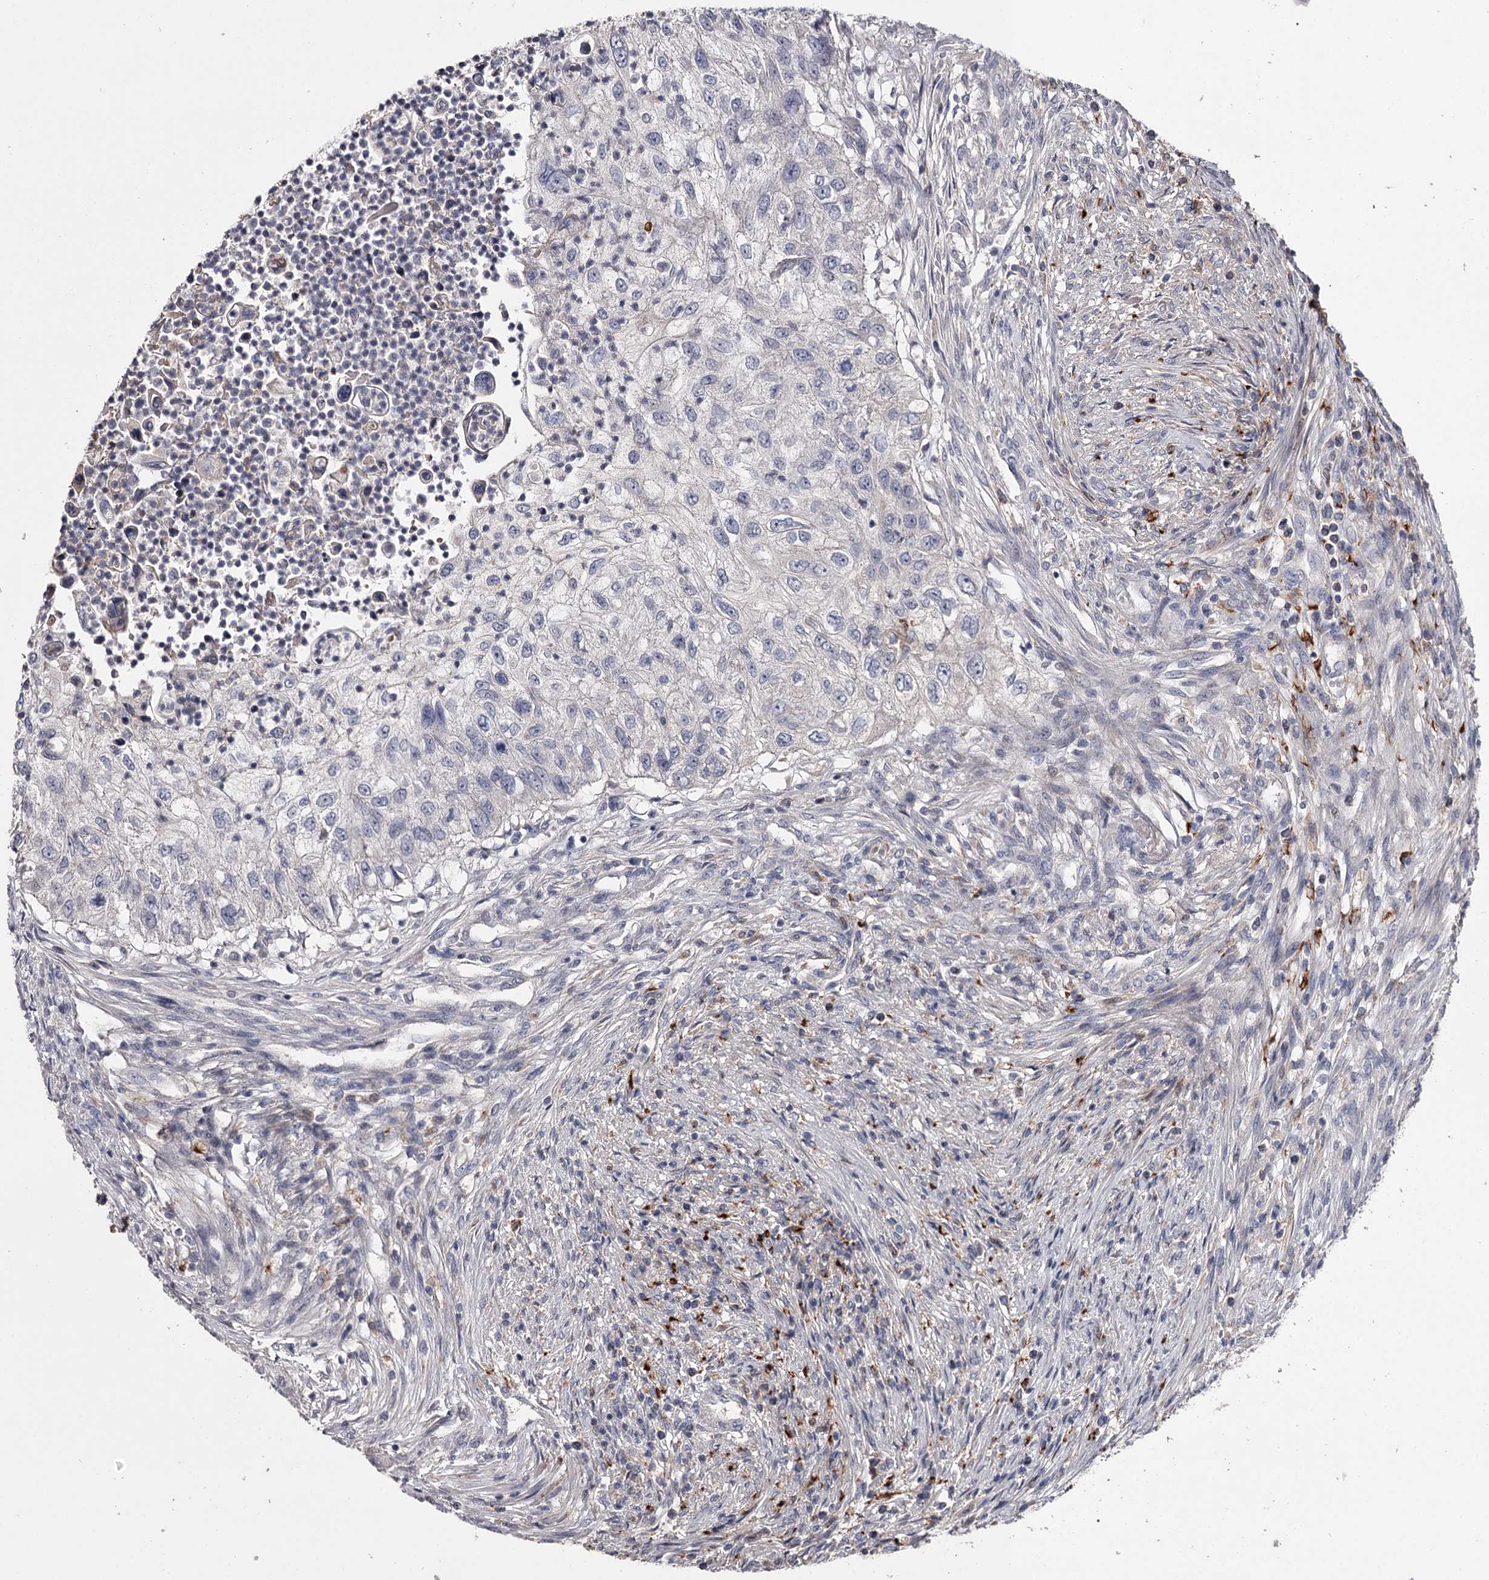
{"staining": {"intensity": "negative", "quantity": "none", "location": "none"}, "tissue": "urothelial cancer", "cell_type": "Tumor cells", "image_type": "cancer", "snomed": [{"axis": "morphology", "description": "Urothelial carcinoma, High grade"}, {"axis": "topography", "description": "Urinary bladder"}], "caption": "IHC image of neoplastic tissue: urothelial cancer stained with DAB displays no significant protein positivity in tumor cells.", "gene": "FDXACB1", "patient": {"sex": "female", "age": 60}}